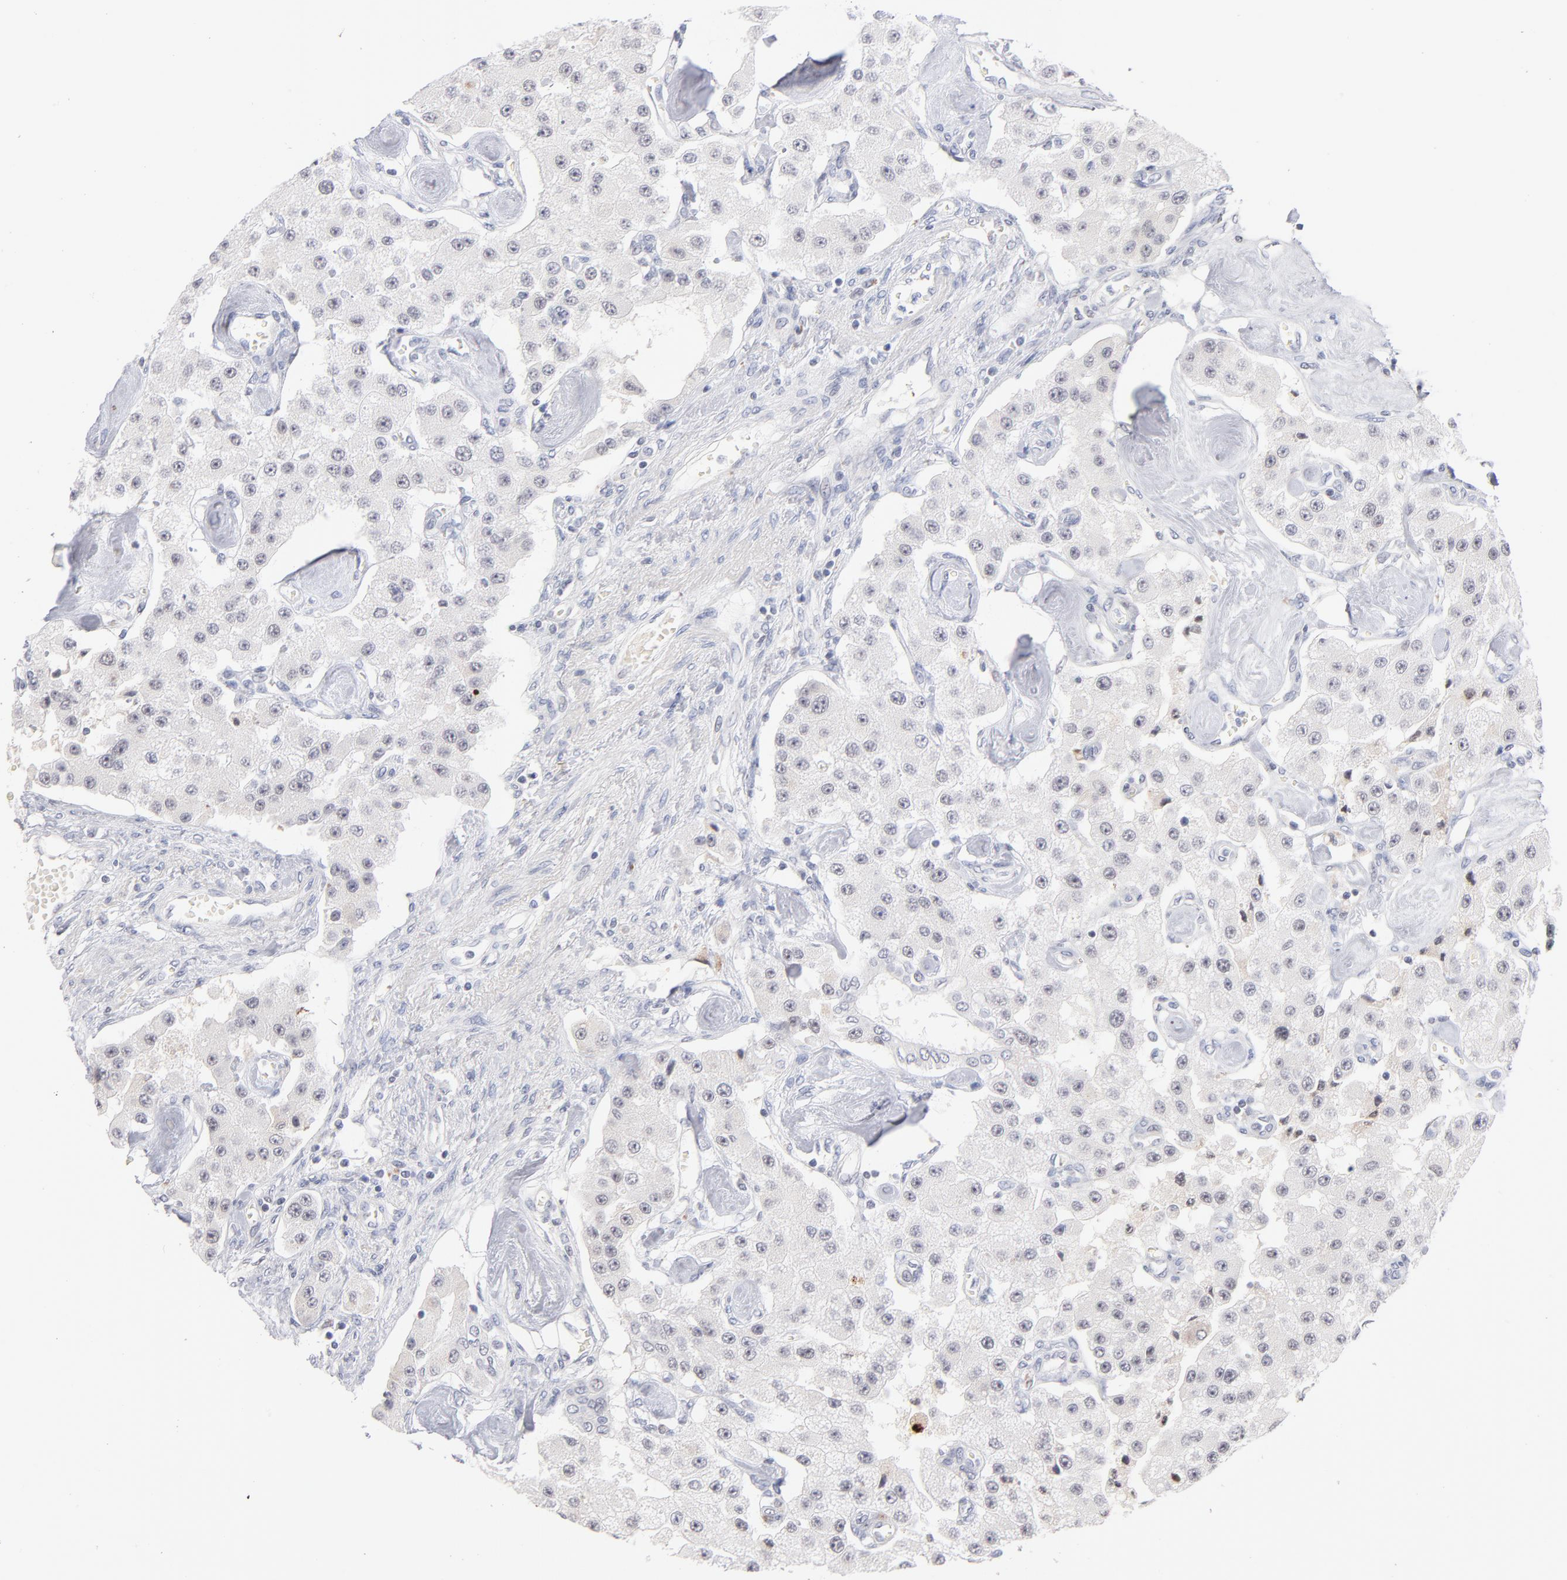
{"staining": {"intensity": "negative", "quantity": "none", "location": "none"}, "tissue": "carcinoid", "cell_type": "Tumor cells", "image_type": "cancer", "snomed": [{"axis": "morphology", "description": "Carcinoid, malignant, NOS"}, {"axis": "topography", "description": "Pancreas"}], "caption": "Carcinoid stained for a protein using immunohistochemistry exhibits no expression tumor cells.", "gene": "PARP1", "patient": {"sex": "male", "age": 41}}